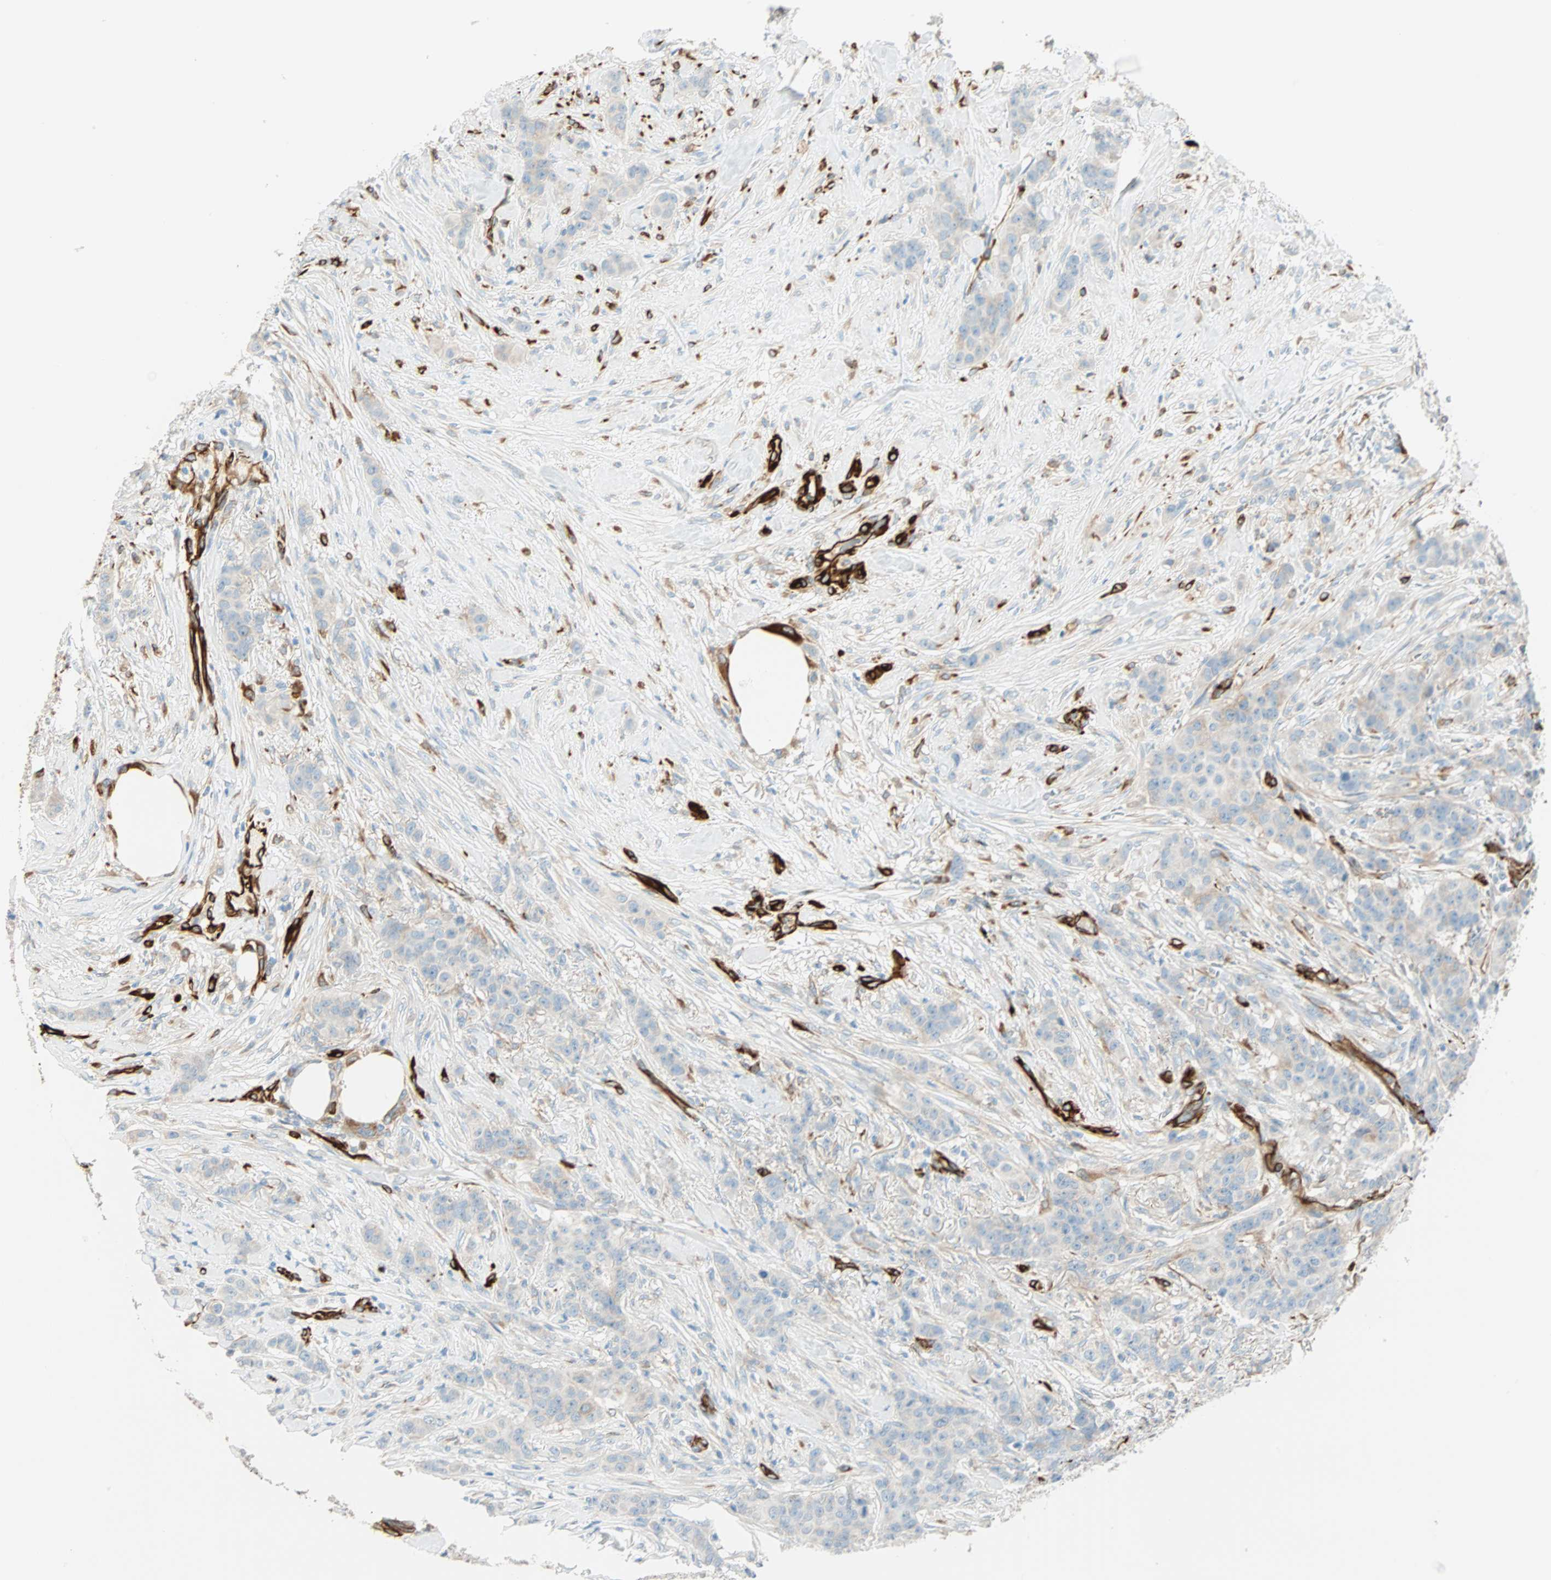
{"staining": {"intensity": "weak", "quantity": "<25%", "location": "cytoplasmic/membranous"}, "tissue": "breast cancer", "cell_type": "Tumor cells", "image_type": "cancer", "snomed": [{"axis": "morphology", "description": "Duct carcinoma"}, {"axis": "topography", "description": "Breast"}], "caption": "Immunohistochemical staining of human infiltrating ductal carcinoma (breast) demonstrates no significant positivity in tumor cells.", "gene": "NES", "patient": {"sex": "female", "age": 40}}